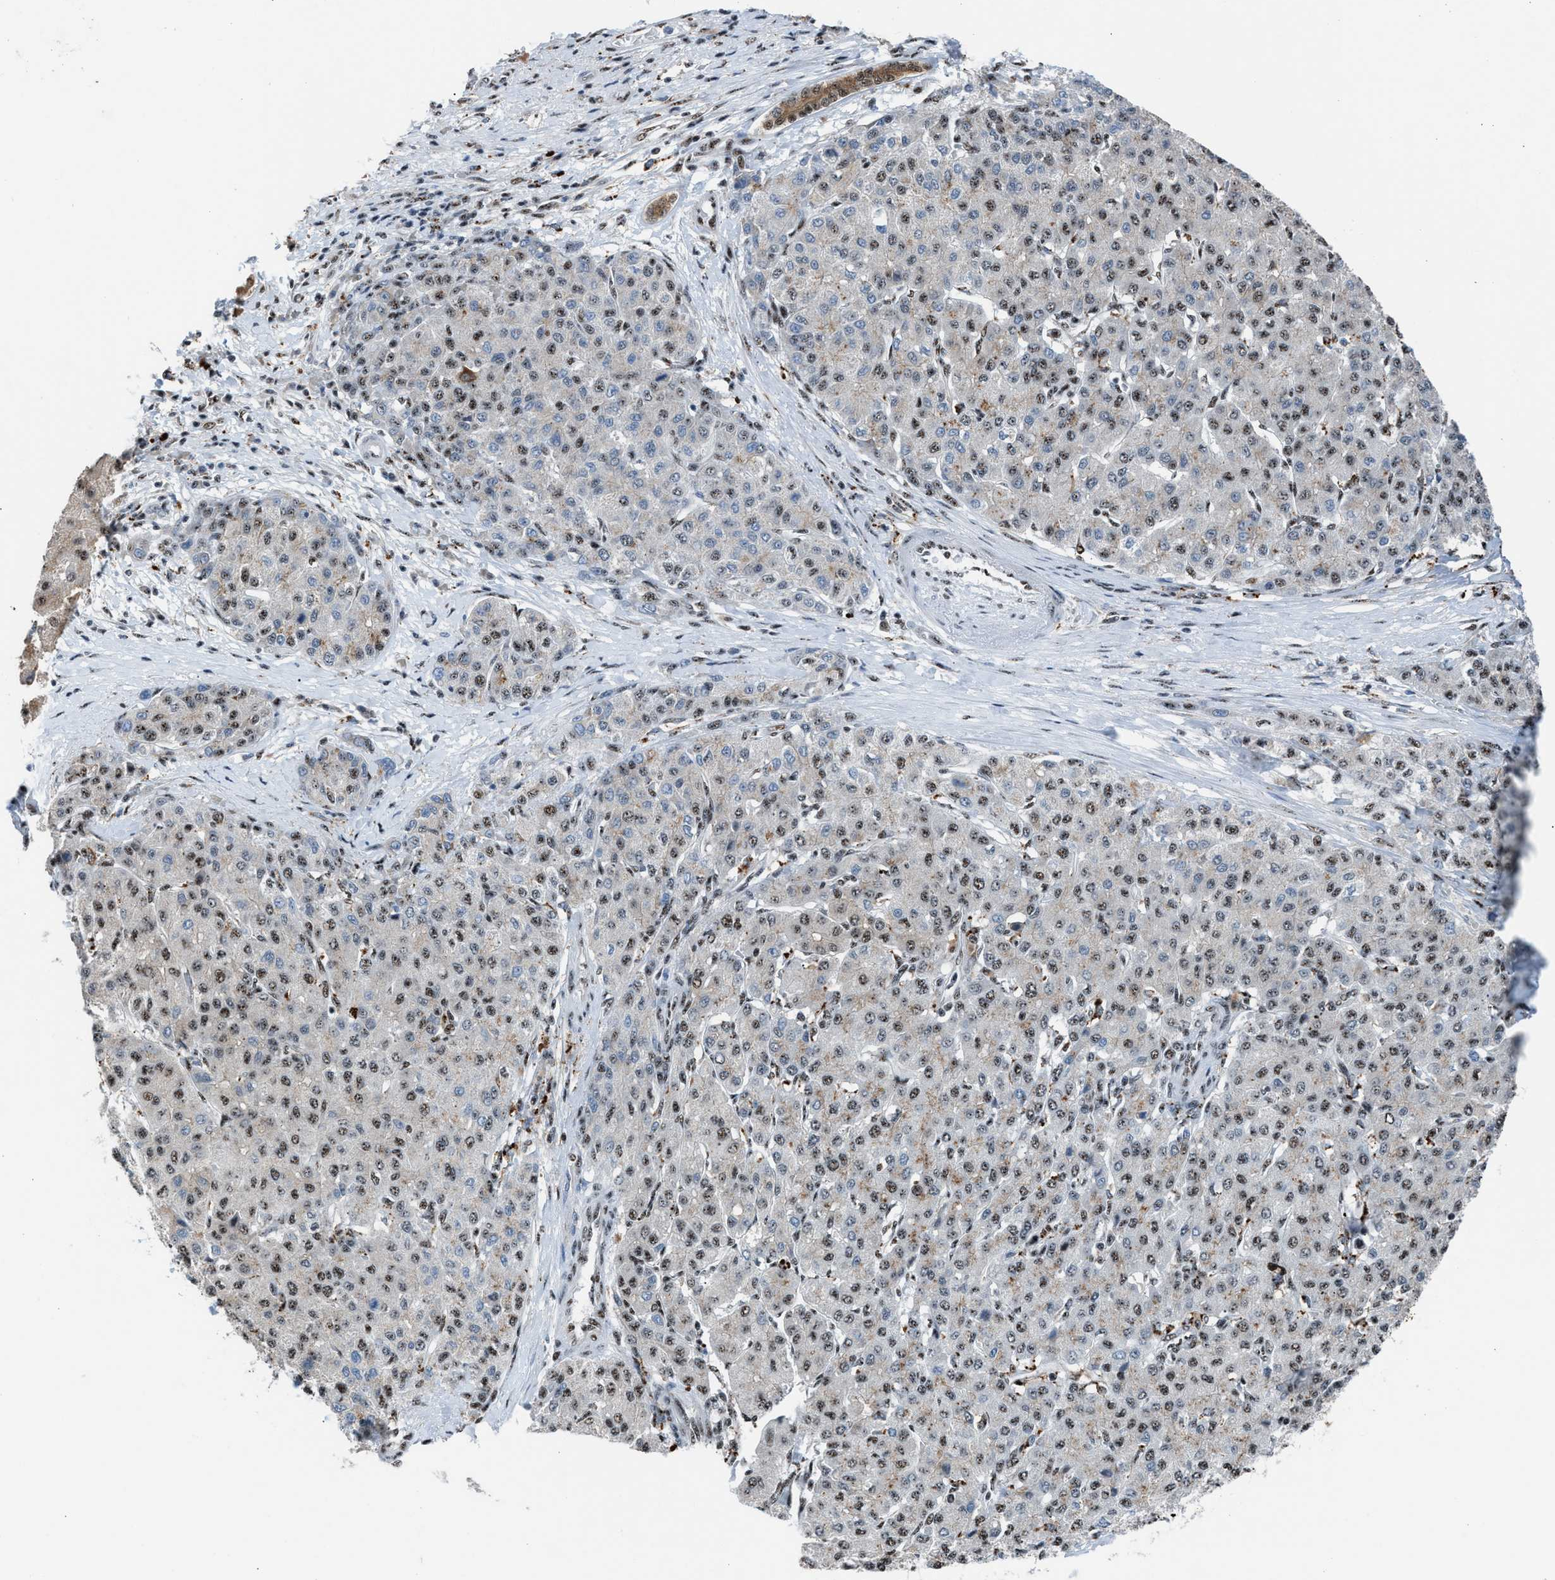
{"staining": {"intensity": "weak", "quantity": ">75%", "location": "nuclear"}, "tissue": "liver cancer", "cell_type": "Tumor cells", "image_type": "cancer", "snomed": [{"axis": "morphology", "description": "Carcinoma, Hepatocellular, NOS"}, {"axis": "topography", "description": "Liver"}], "caption": "Liver cancer (hepatocellular carcinoma) stained for a protein (brown) displays weak nuclear positive positivity in approximately >75% of tumor cells.", "gene": "CENPP", "patient": {"sex": "male", "age": 65}}